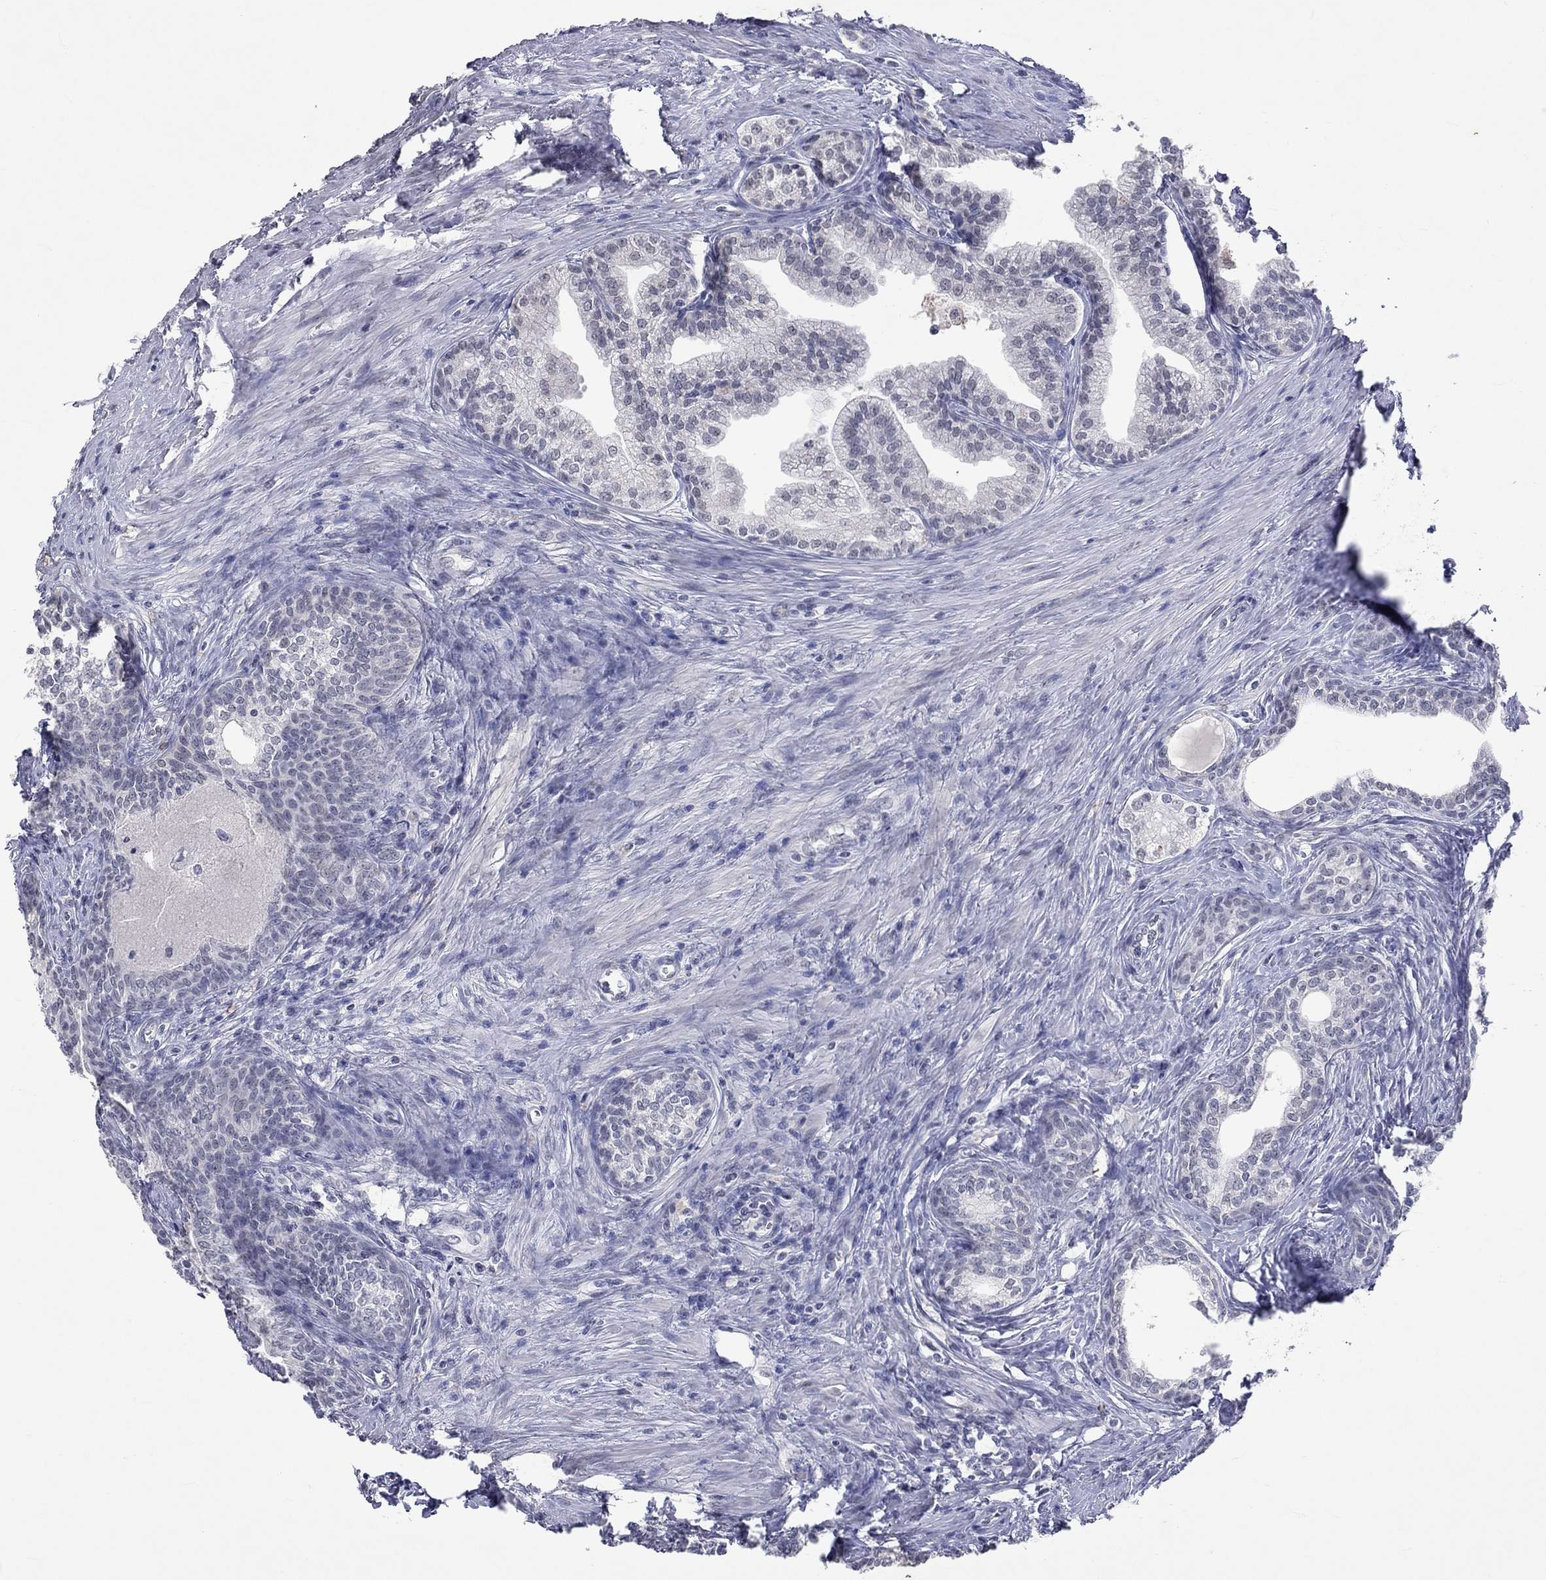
{"staining": {"intensity": "negative", "quantity": "none", "location": "none"}, "tissue": "prostate", "cell_type": "Glandular cells", "image_type": "normal", "snomed": [{"axis": "morphology", "description": "Normal tissue, NOS"}, {"axis": "topography", "description": "Prostate"}], "caption": "IHC image of unremarkable human prostate stained for a protein (brown), which reveals no staining in glandular cells.", "gene": "TMEM143", "patient": {"sex": "male", "age": 65}}